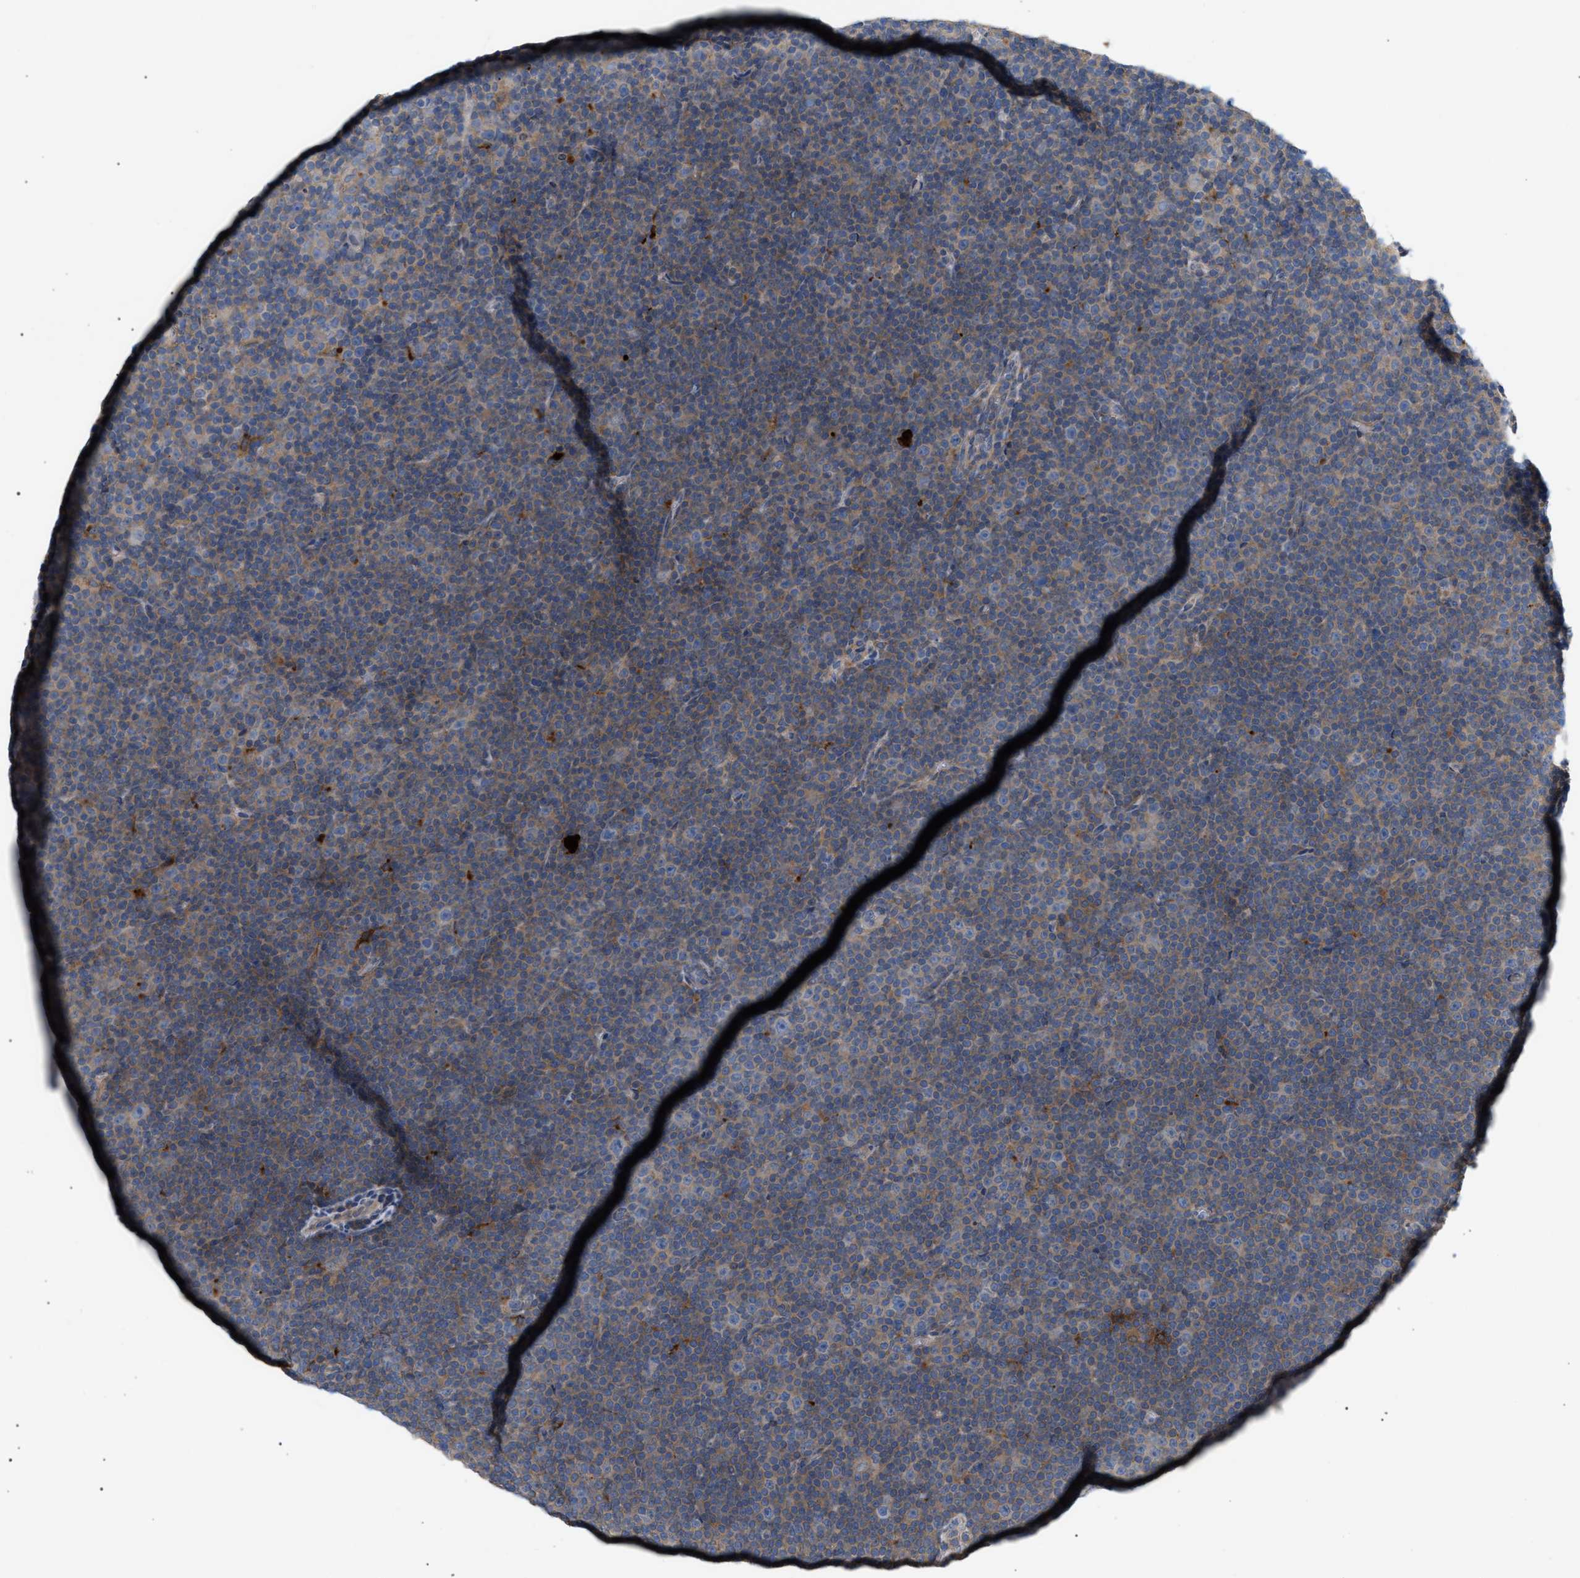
{"staining": {"intensity": "negative", "quantity": "none", "location": "none"}, "tissue": "lymphoma", "cell_type": "Tumor cells", "image_type": "cancer", "snomed": [{"axis": "morphology", "description": "Malignant lymphoma, non-Hodgkin's type, Low grade"}, {"axis": "topography", "description": "Lymph node"}], "caption": "The histopathology image reveals no staining of tumor cells in low-grade malignant lymphoma, non-Hodgkin's type.", "gene": "MBTD1", "patient": {"sex": "female", "age": 67}}